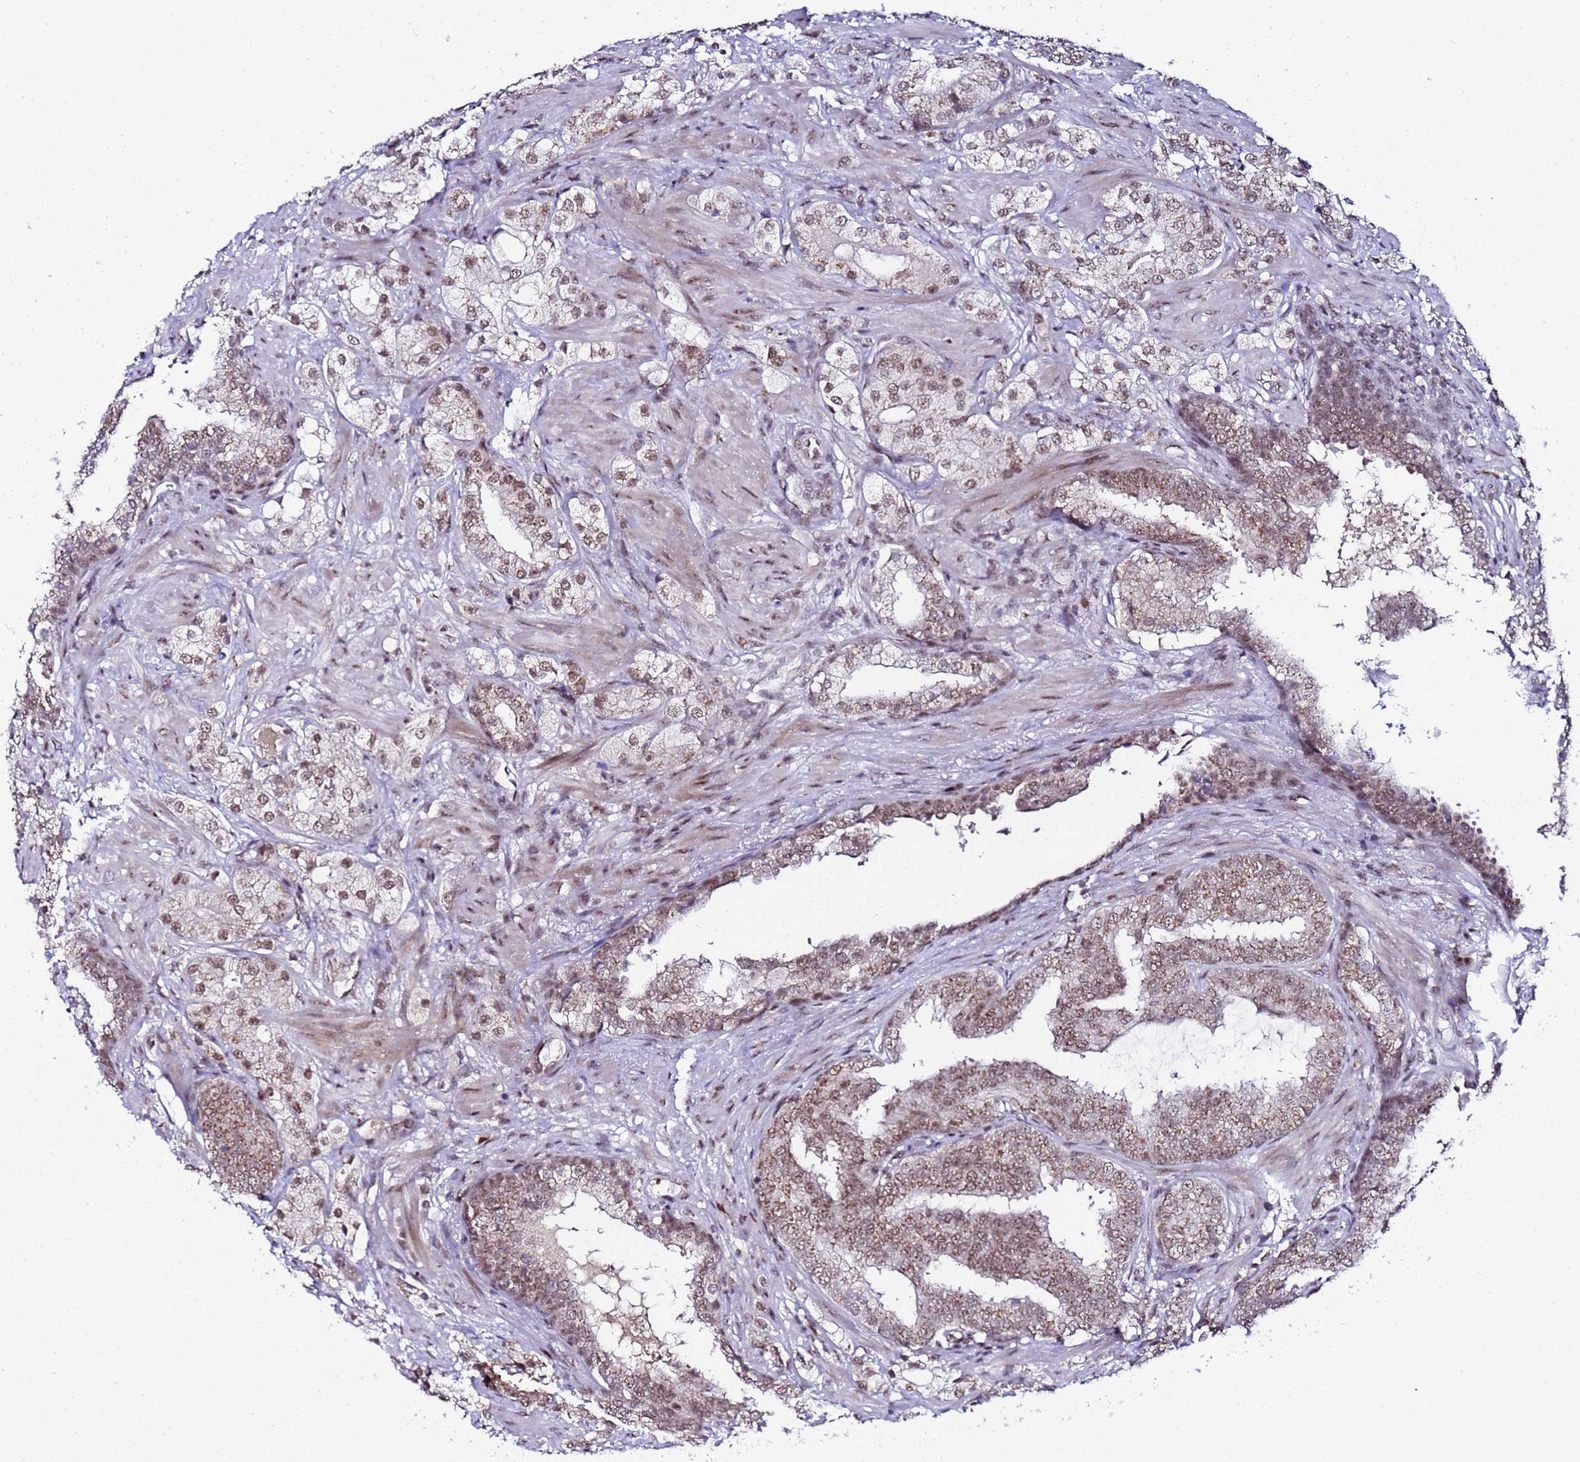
{"staining": {"intensity": "moderate", "quantity": ">75%", "location": "cytoplasmic/membranous,nuclear"}, "tissue": "prostate cancer", "cell_type": "Tumor cells", "image_type": "cancer", "snomed": [{"axis": "morphology", "description": "Adenocarcinoma, High grade"}, {"axis": "topography", "description": "Prostate"}], "caption": "Human prostate cancer (adenocarcinoma (high-grade)) stained with a brown dye displays moderate cytoplasmic/membranous and nuclear positive expression in approximately >75% of tumor cells.", "gene": "C19orf47", "patient": {"sex": "male", "age": 50}}